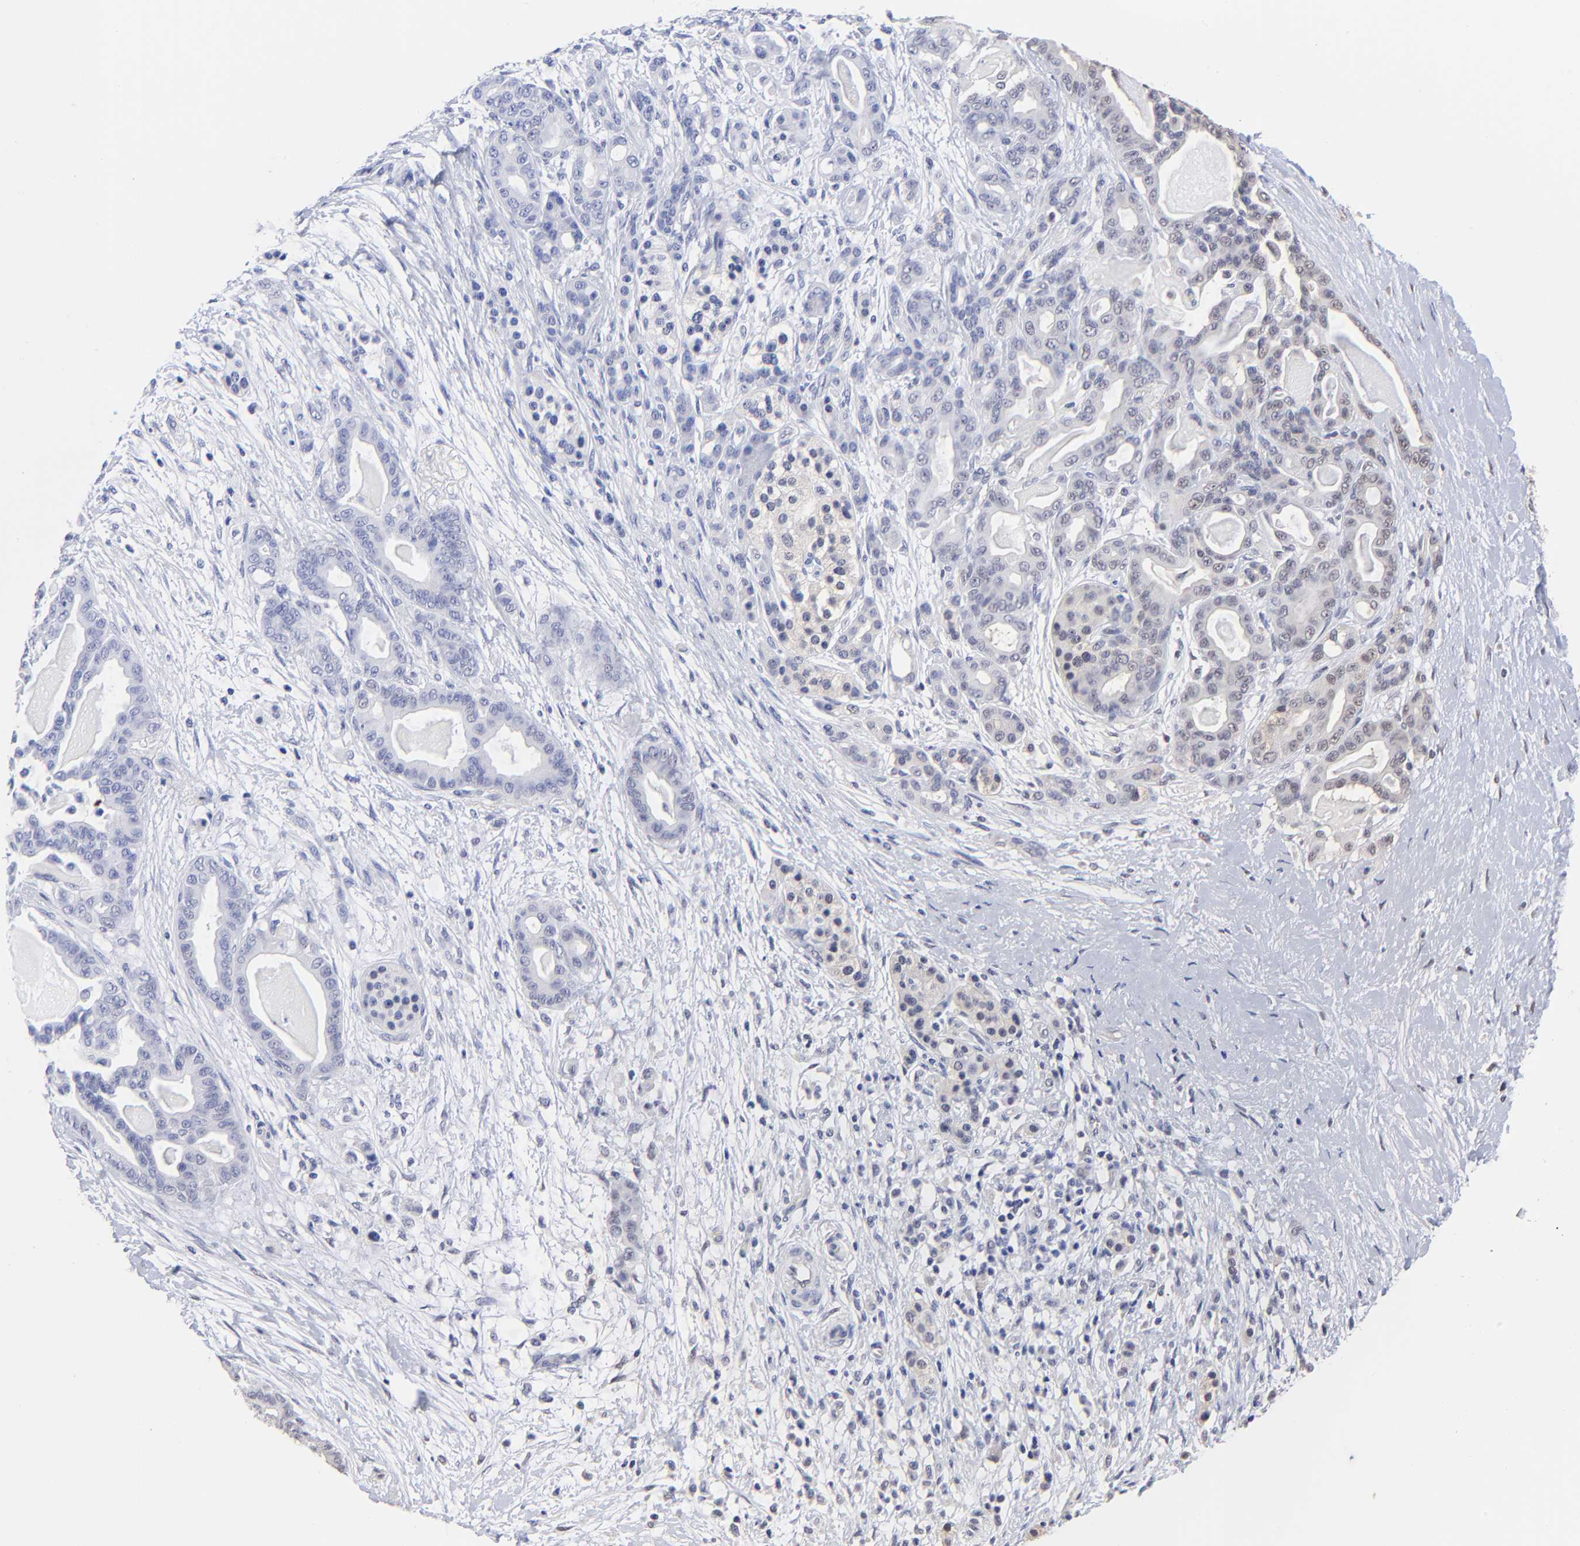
{"staining": {"intensity": "negative", "quantity": "none", "location": "none"}, "tissue": "pancreatic cancer", "cell_type": "Tumor cells", "image_type": "cancer", "snomed": [{"axis": "morphology", "description": "Adenocarcinoma, NOS"}, {"axis": "topography", "description": "Pancreas"}], "caption": "This is a micrograph of IHC staining of pancreatic adenocarcinoma, which shows no staining in tumor cells.", "gene": "PSMC4", "patient": {"sex": "male", "age": 63}}